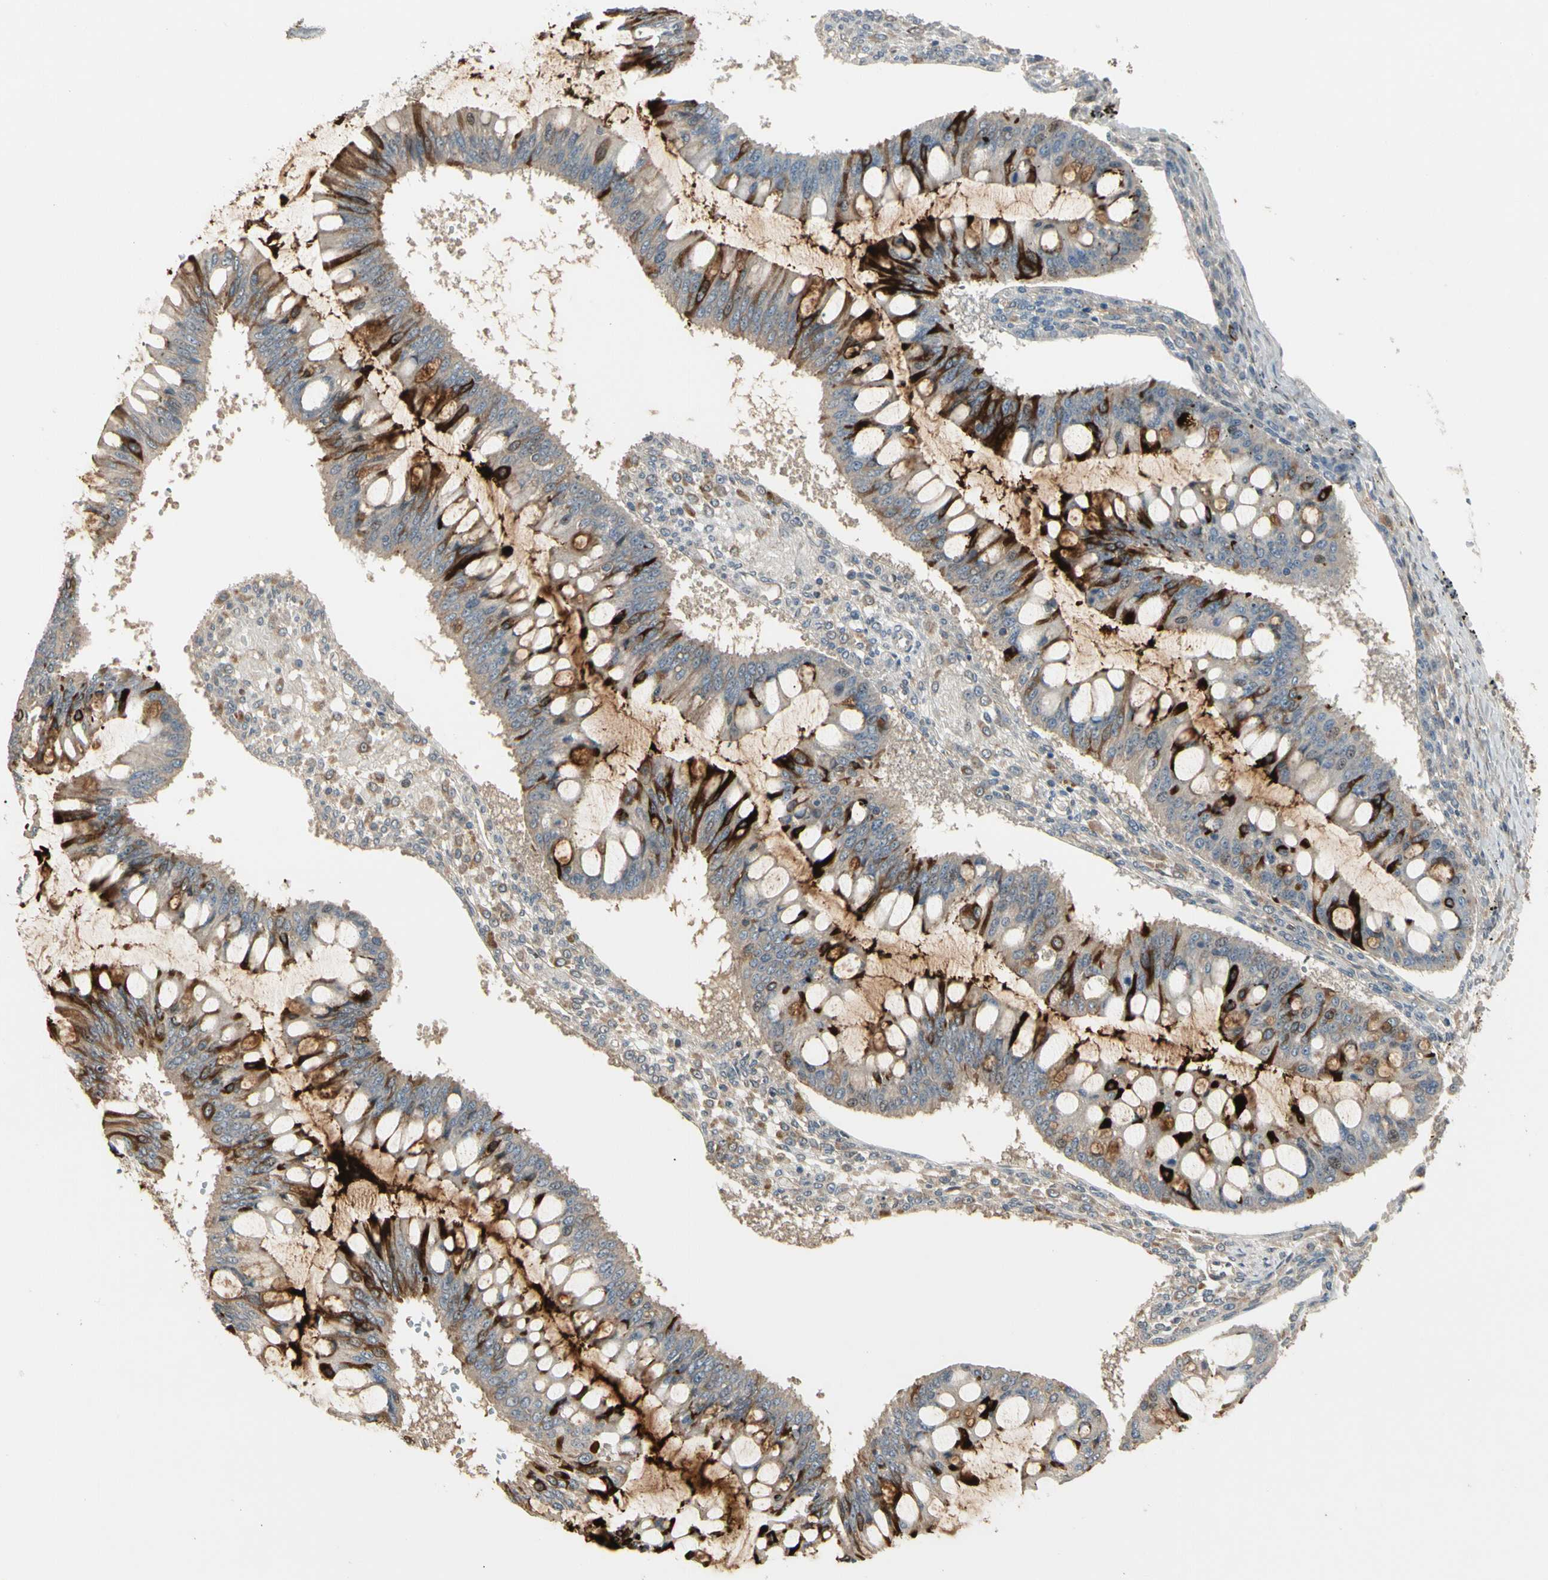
{"staining": {"intensity": "strong", "quantity": "<25%", "location": "cytoplasmic/membranous"}, "tissue": "ovarian cancer", "cell_type": "Tumor cells", "image_type": "cancer", "snomed": [{"axis": "morphology", "description": "Cystadenocarcinoma, mucinous, NOS"}, {"axis": "topography", "description": "Ovary"}], "caption": "Ovarian cancer stained with a brown dye reveals strong cytoplasmic/membranous positive expression in approximately <25% of tumor cells.", "gene": "ATG4C", "patient": {"sex": "female", "age": 73}}